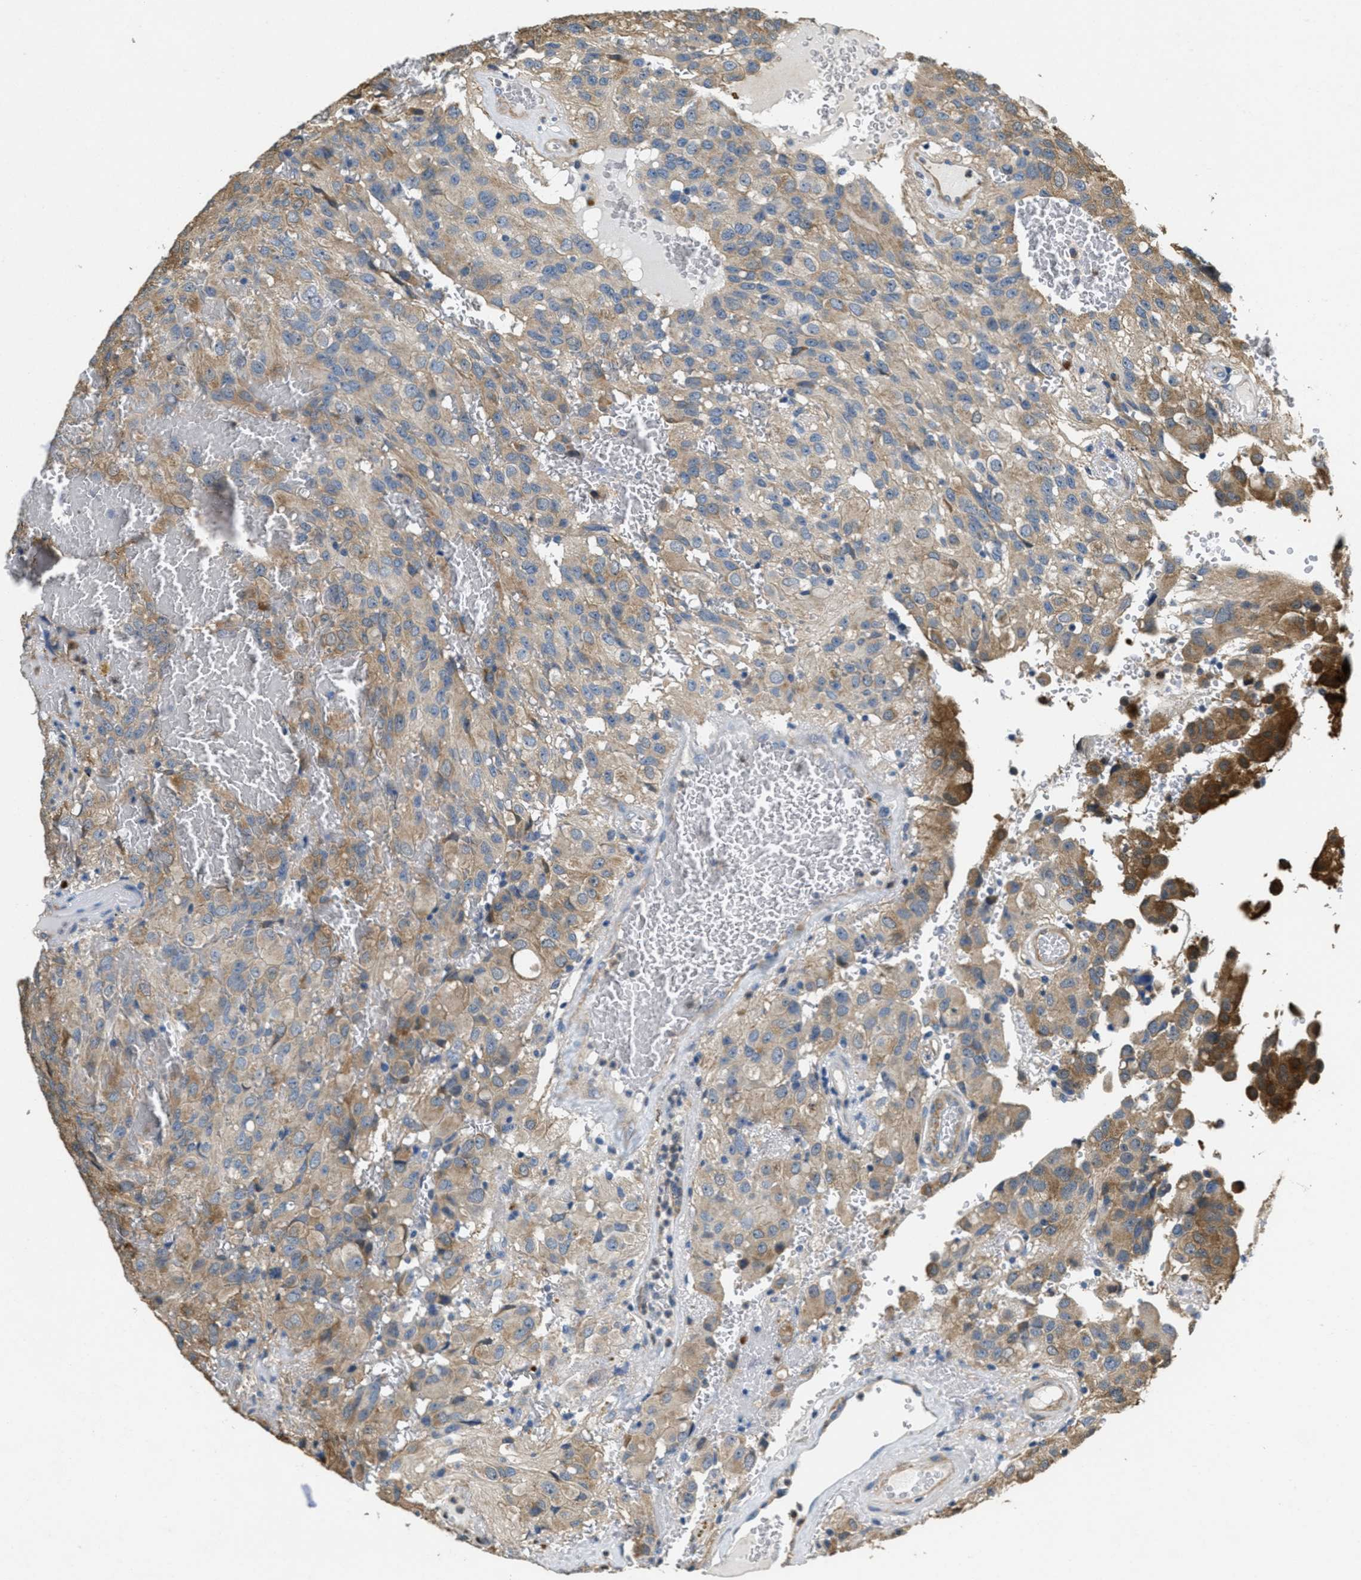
{"staining": {"intensity": "moderate", "quantity": ">75%", "location": "cytoplasmic/membranous"}, "tissue": "glioma", "cell_type": "Tumor cells", "image_type": "cancer", "snomed": [{"axis": "morphology", "description": "Glioma, malignant, High grade"}, {"axis": "topography", "description": "Brain"}], "caption": "The micrograph shows immunohistochemical staining of malignant glioma (high-grade). There is moderate cytoplasmic/membranous expression is identified in approximately >75% of tumor cells. Nuclei are stained in blue.", "gene": "TOMM70", "patient": {"sex": "male", "age": 32}}